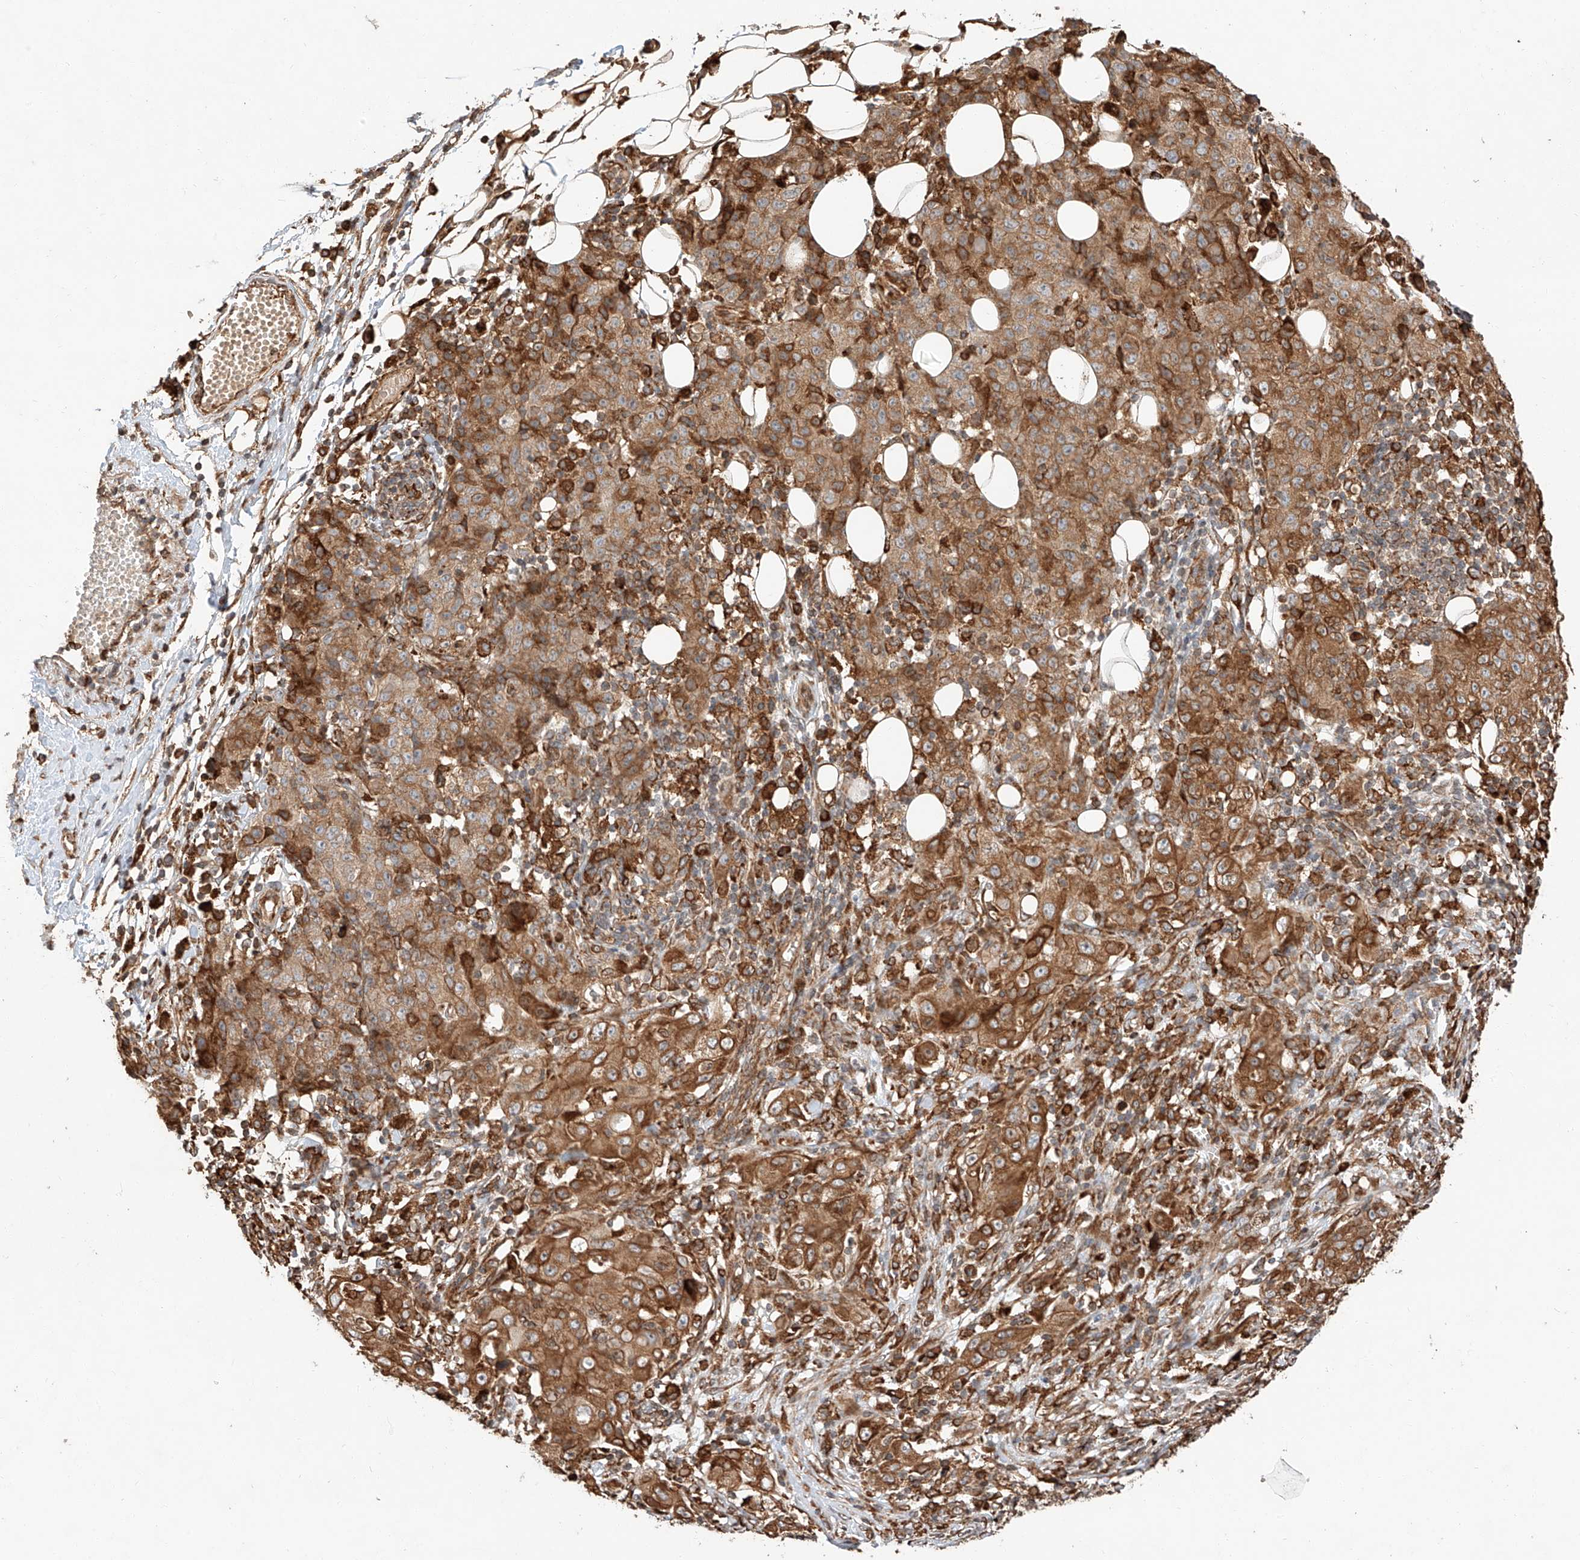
{"staining": {"intensity": "moderate", "quantity": ">75%", "location": "cytoplasmic/membranous"}, "tissue": "ovarian cancer", "cell_type": "Tumor cells", "image_type": "cancer", "snomed": [{"axis": "morphology", "description": "Carcinoma, endometroid"}, {"axis": "topography", "description": "Ovary"}], "caption": "High-power microscopy captured an immunohistochemistry histopathology image of ovarian endometroid carcinoma, revealing moderate cytoplasmic/membranous expression in about >75% of tumor cells.", "gene": "ZNF84", "patient": {"sex": "female", "age": 42}}